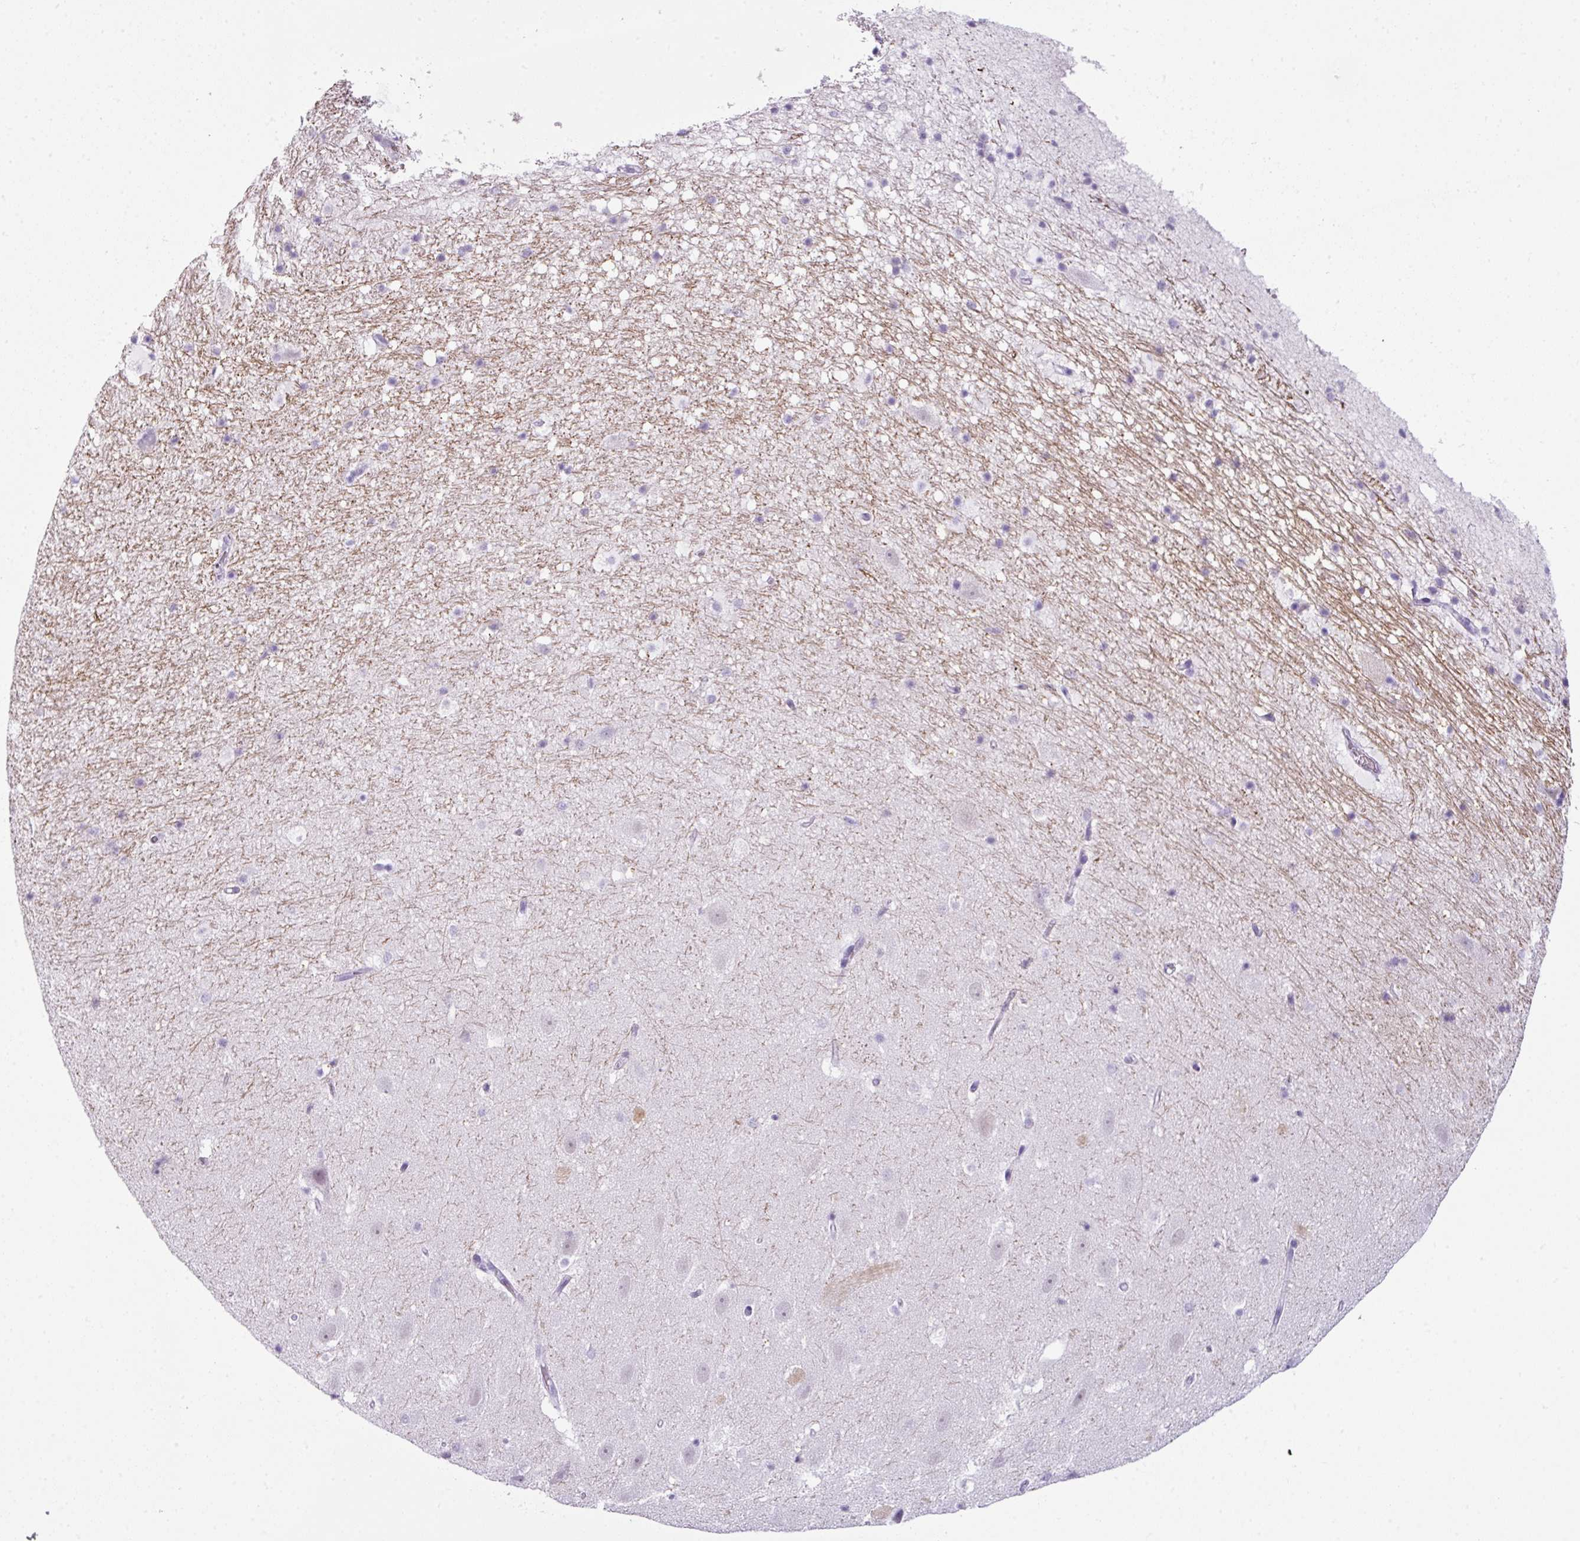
{"staining": {"intensity": "negative", "quantity": "none", "location": "none"}, "tissue": "hippocampus", "cell_type": "Glial cells", "image_type": "normal", "snomed": [{"axis": "morphology", "description": "Normal tissue, NOS"}, {"axis": "topography", "description": "Hippocampus"}], "caption": "Protein analysis of normal hippocampus reveals no significant positivity in glial cells.", "gene": "SCT", "patient": {"sex": "male", "age": 37}}